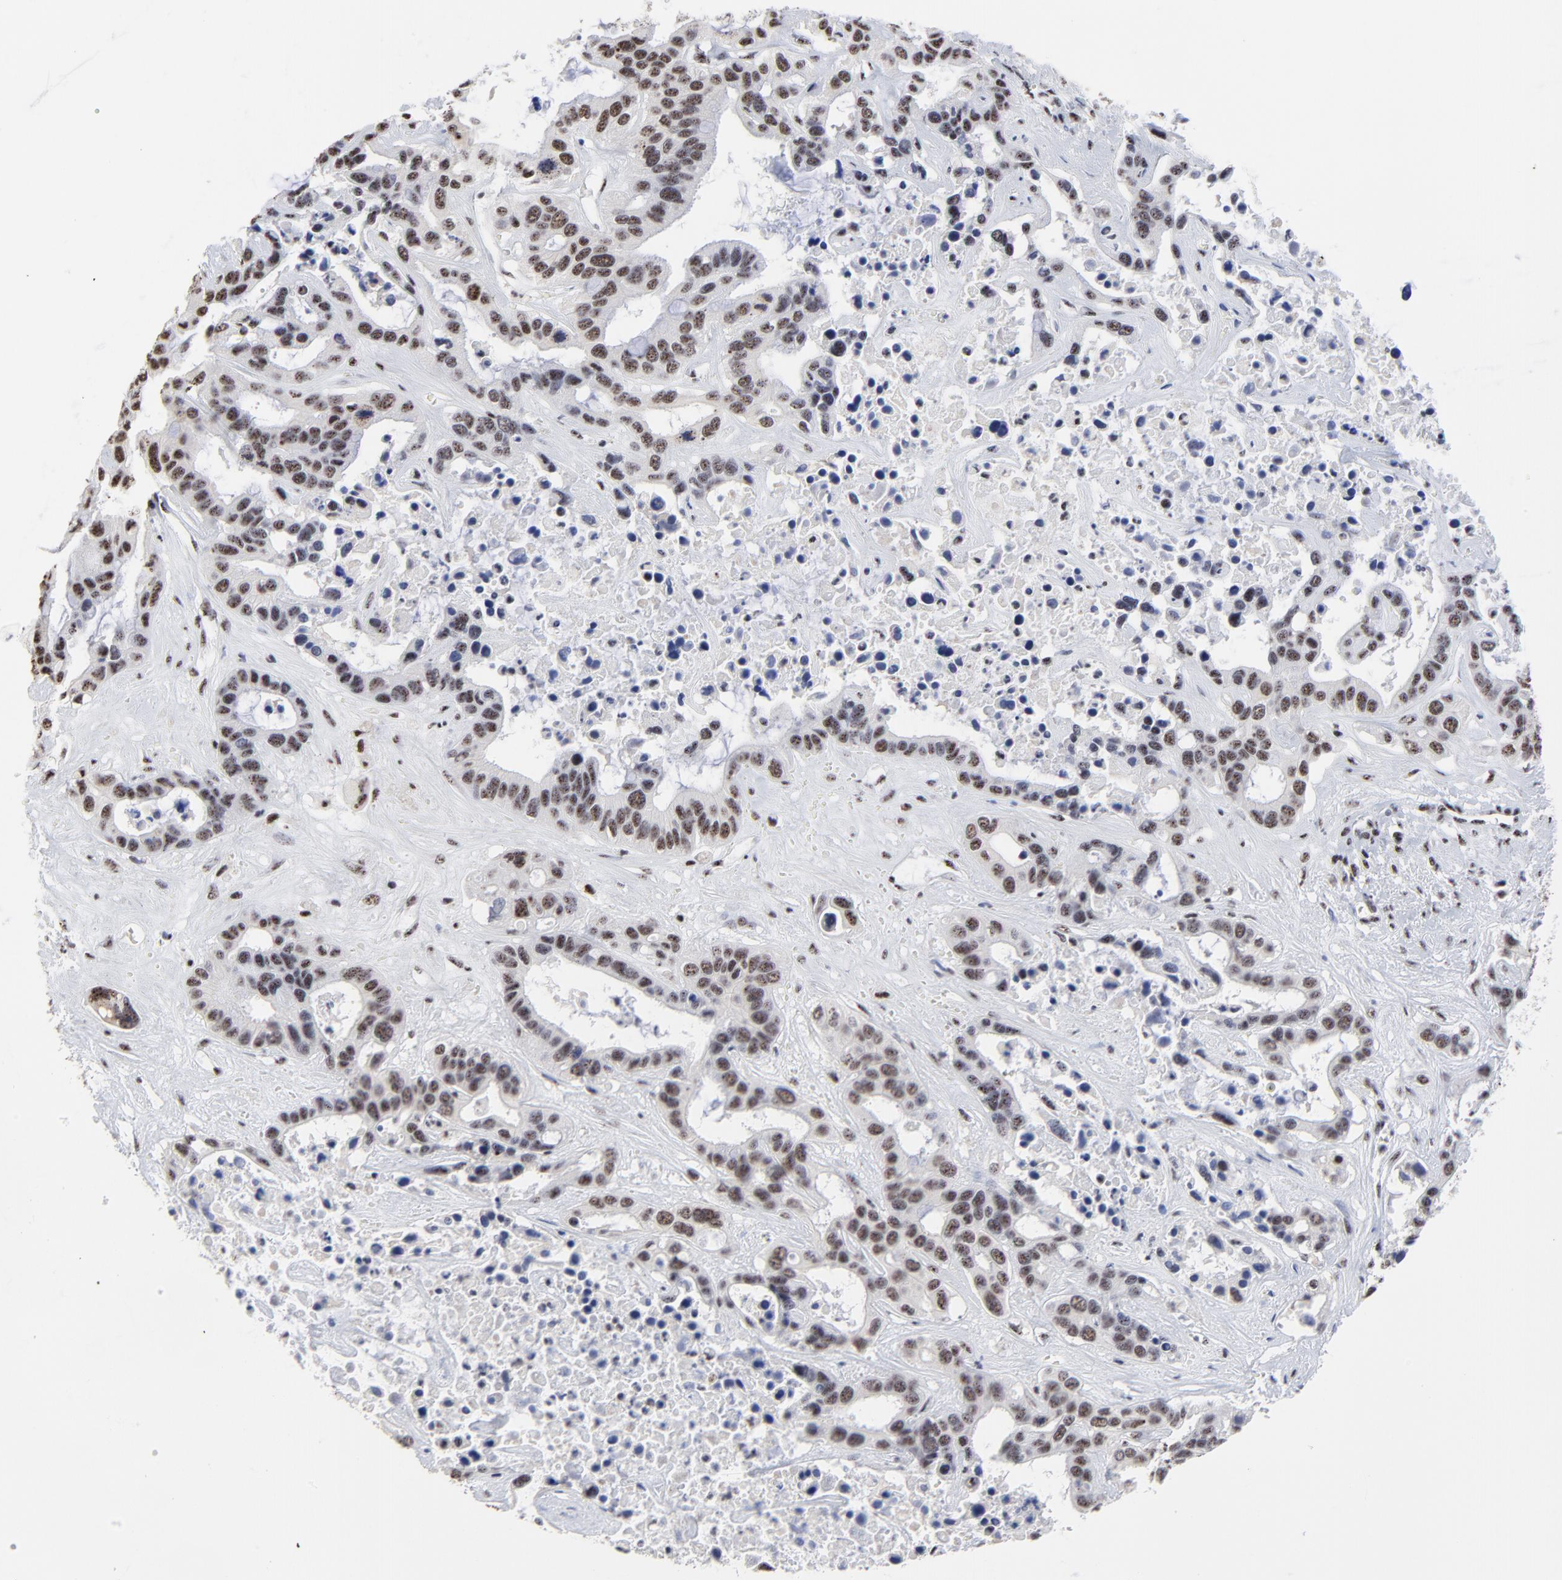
{"staining": {"intensity": "weak", "quantity": "25%-75%", "location": "nuclear"}, "tissue": "liver cancer", "cell_type": "Tumor cells", "image_type": "cancer", "snomed": [{"axis": "morphology", "description": "Cholangiocarcinoma"}, {"axis": "topography", "description": "Liver"}], "caption": "An immunohistochemistry image of neoplastic tissue is shown. Protein staining in brown shows weak nuclear positivity in liver cholangiocarcinoma within tumor cells. The protein of interest is shown in brown color, while the nuclei are stained blue.", "gene": "MBD4", "patient": {"sex": "female", "age": 65}}